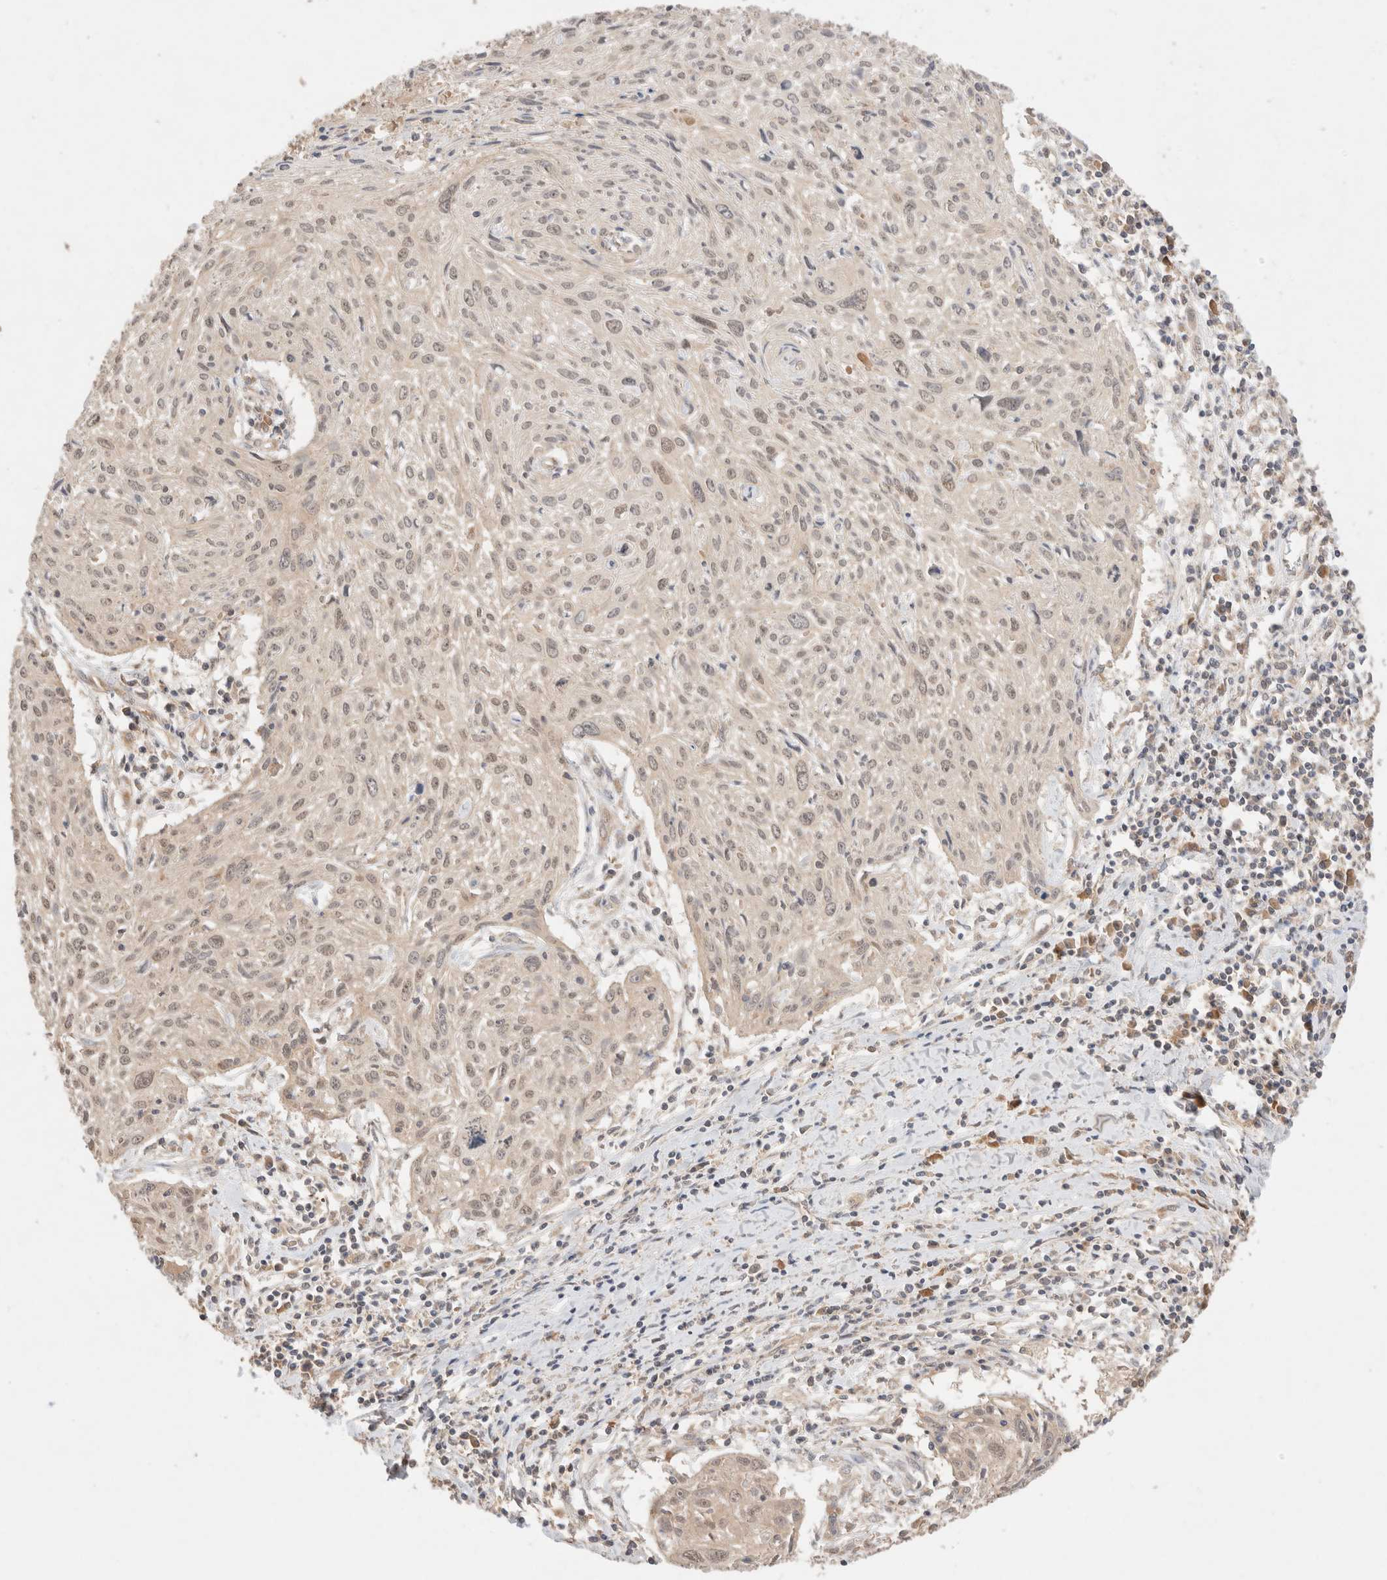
{"staining": {"intensity": "weak", "quantity": "<25%", "location": "nuclear"}, "tissue": "cervical cancer", "cell_type": "Tumor cells", "image_type": "cancer", "snomed": [{"axis": "morphology", "description": "Squamous cell carcinoma, NOS"}, {"axis": "topography", "description": "Cervix"}], "caption": "Human cervical cancer stained for a protein using immunohistochemistry (IHC) demonstrates no positivity in tumor cells.", "gene": "CARNMT1", "patient": {"sex": "female", "age": 51}}